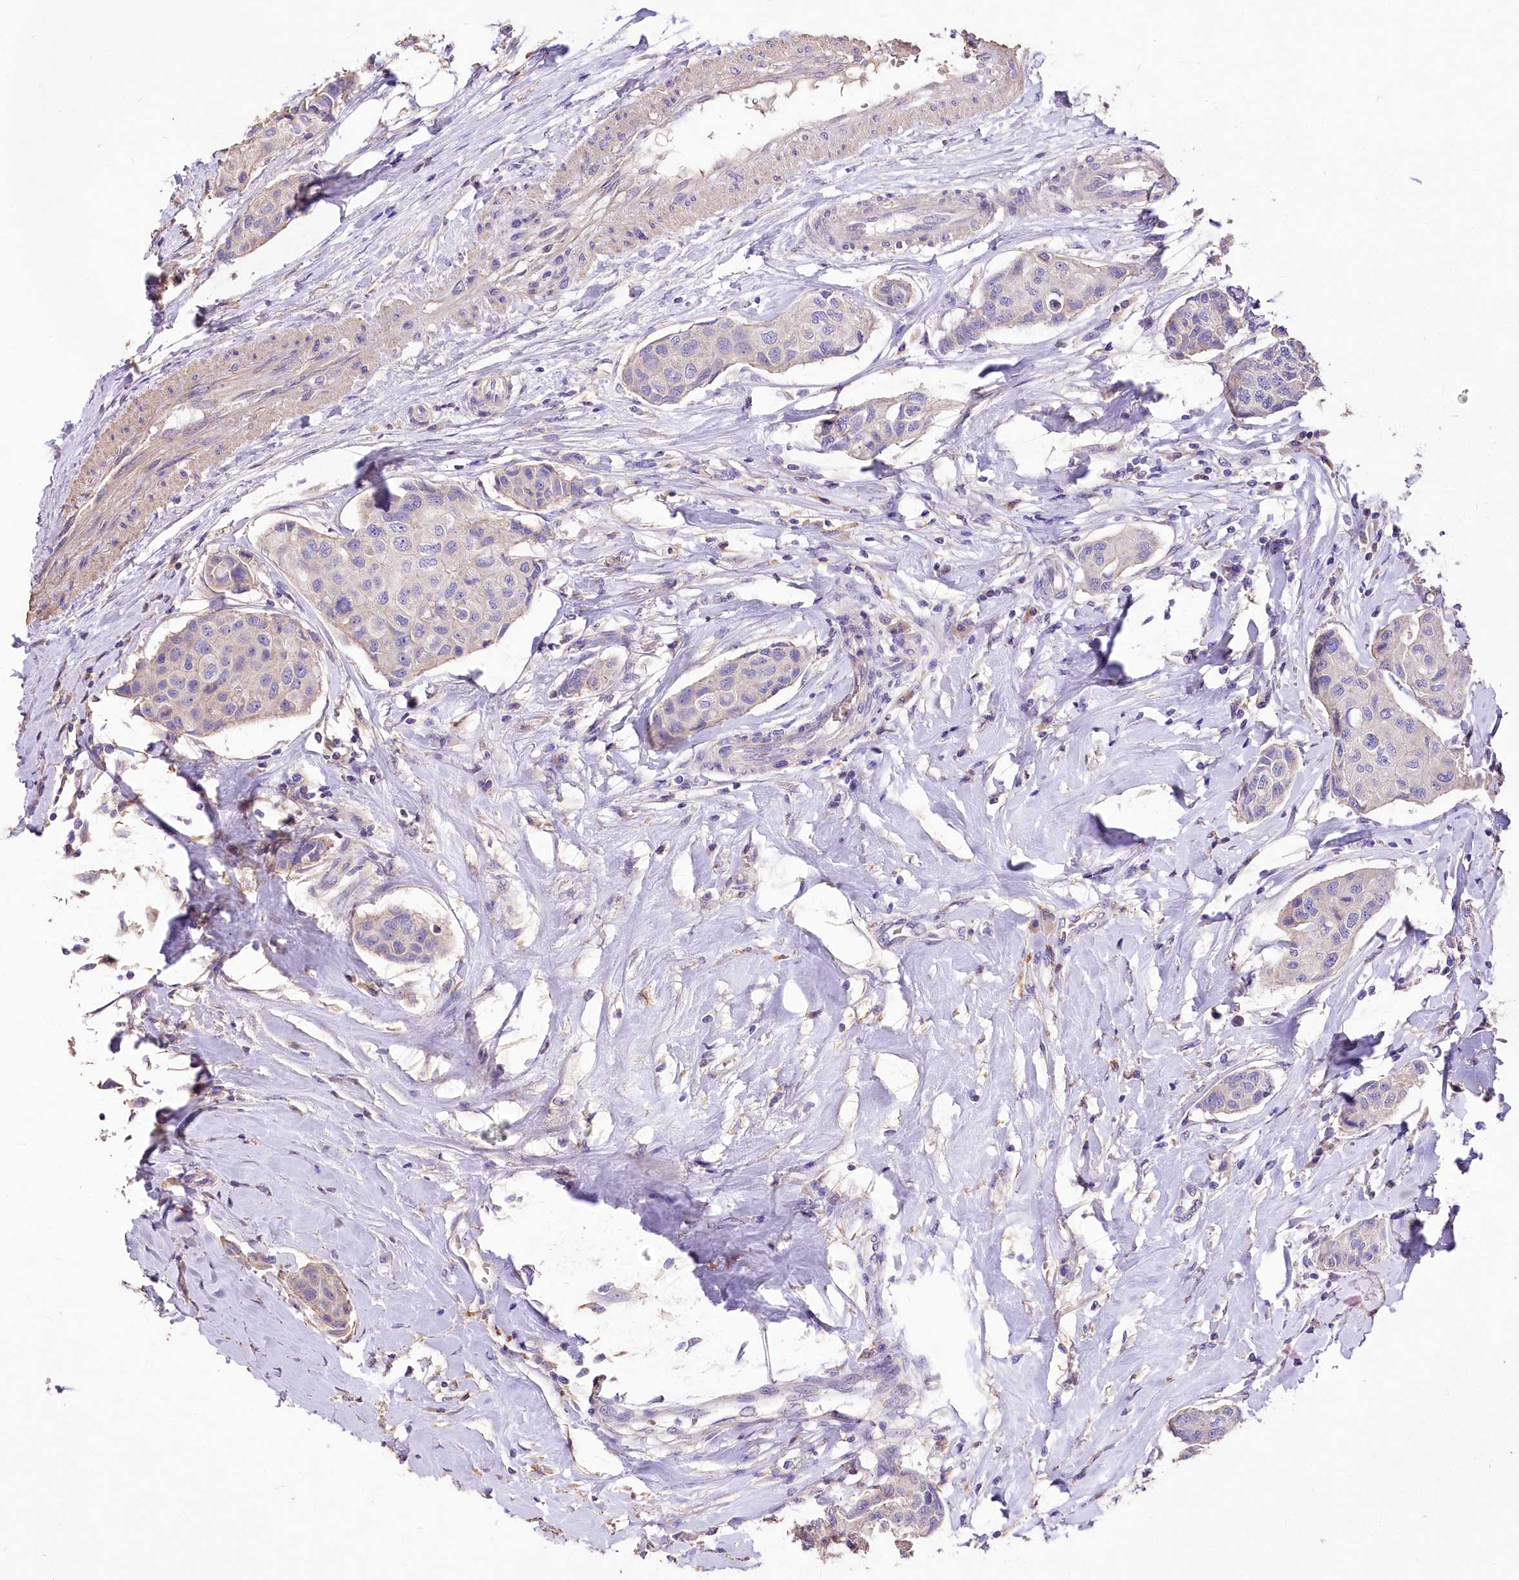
{"staining": {"intensity": "weak", "quantity": "<25%", "location": "cytoplasmic/membranous"}, "tissue": "breast cancer", "cell_type": "Tumor cells", "image_type": "cancer", "snomed": [{"axis": "morphology", "description": "Duct carcinoma"}, {"axis": "topography", "description": "Breast"}], "caption": "There is no significant staining in tumor cells of breast cancer (intraductal carcinoma). (Stains: DAB immunohistochemistry with hematoxylin counter stain, Microscopy: brightfield microscopy at high magnification).", "gene": "PCYOX1L", "patient": {"sex": "female", "age": 80}}